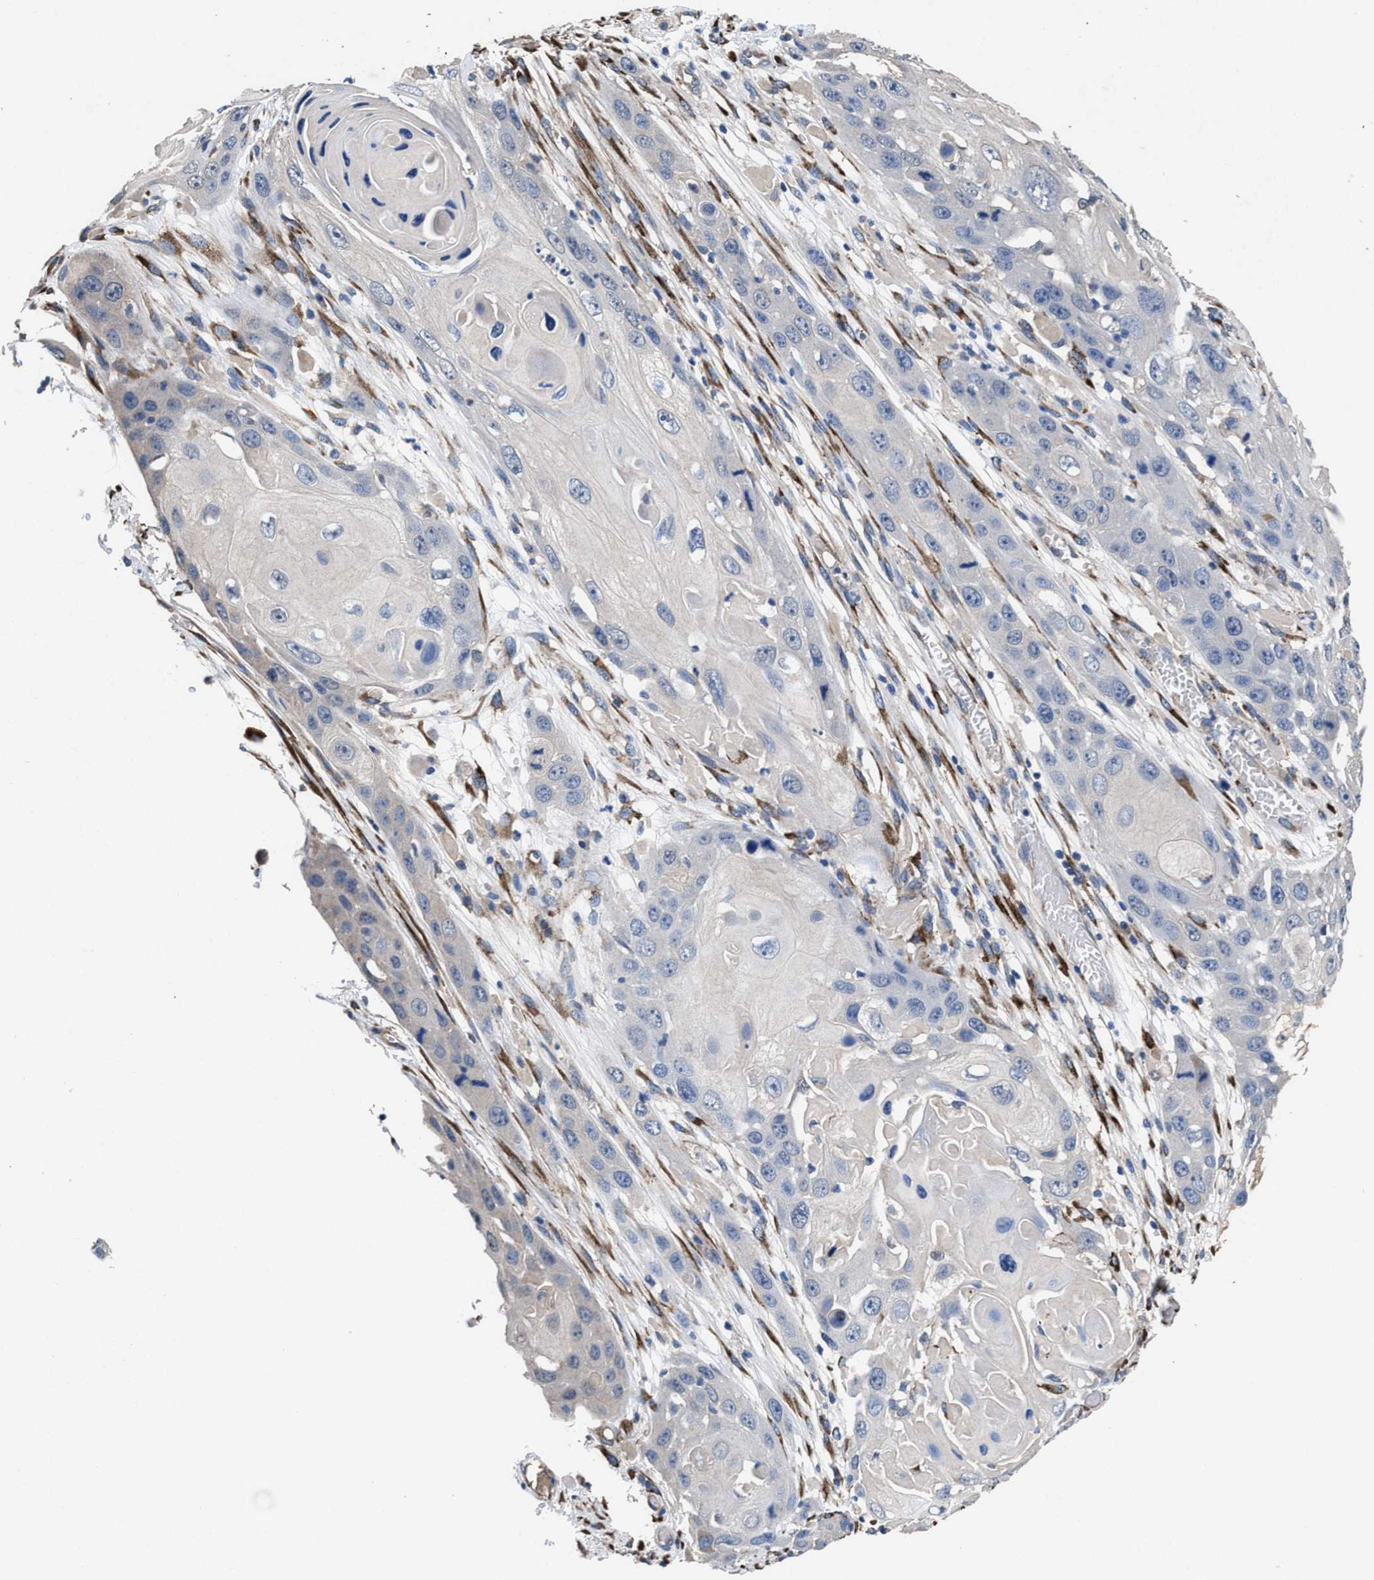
{"staining": {"intensity": "negative", "quantity": "none", "location": "none"}, "tissue": "skin cancer", "cell_type": "Tumor cells", "image_type": "cancer", "snomed": [{"axis": "morphology", "description": "Squamous cell carcinoma, NOS"}, {"axis": "topography", "description": "Skin"}], "caption": "An immunohistochemistry image of skin cancer is shown. There is no staining in tumor cells of skin cancer.", "gene": "IDNK", "patient": {"sex": "male", "age": 55}}